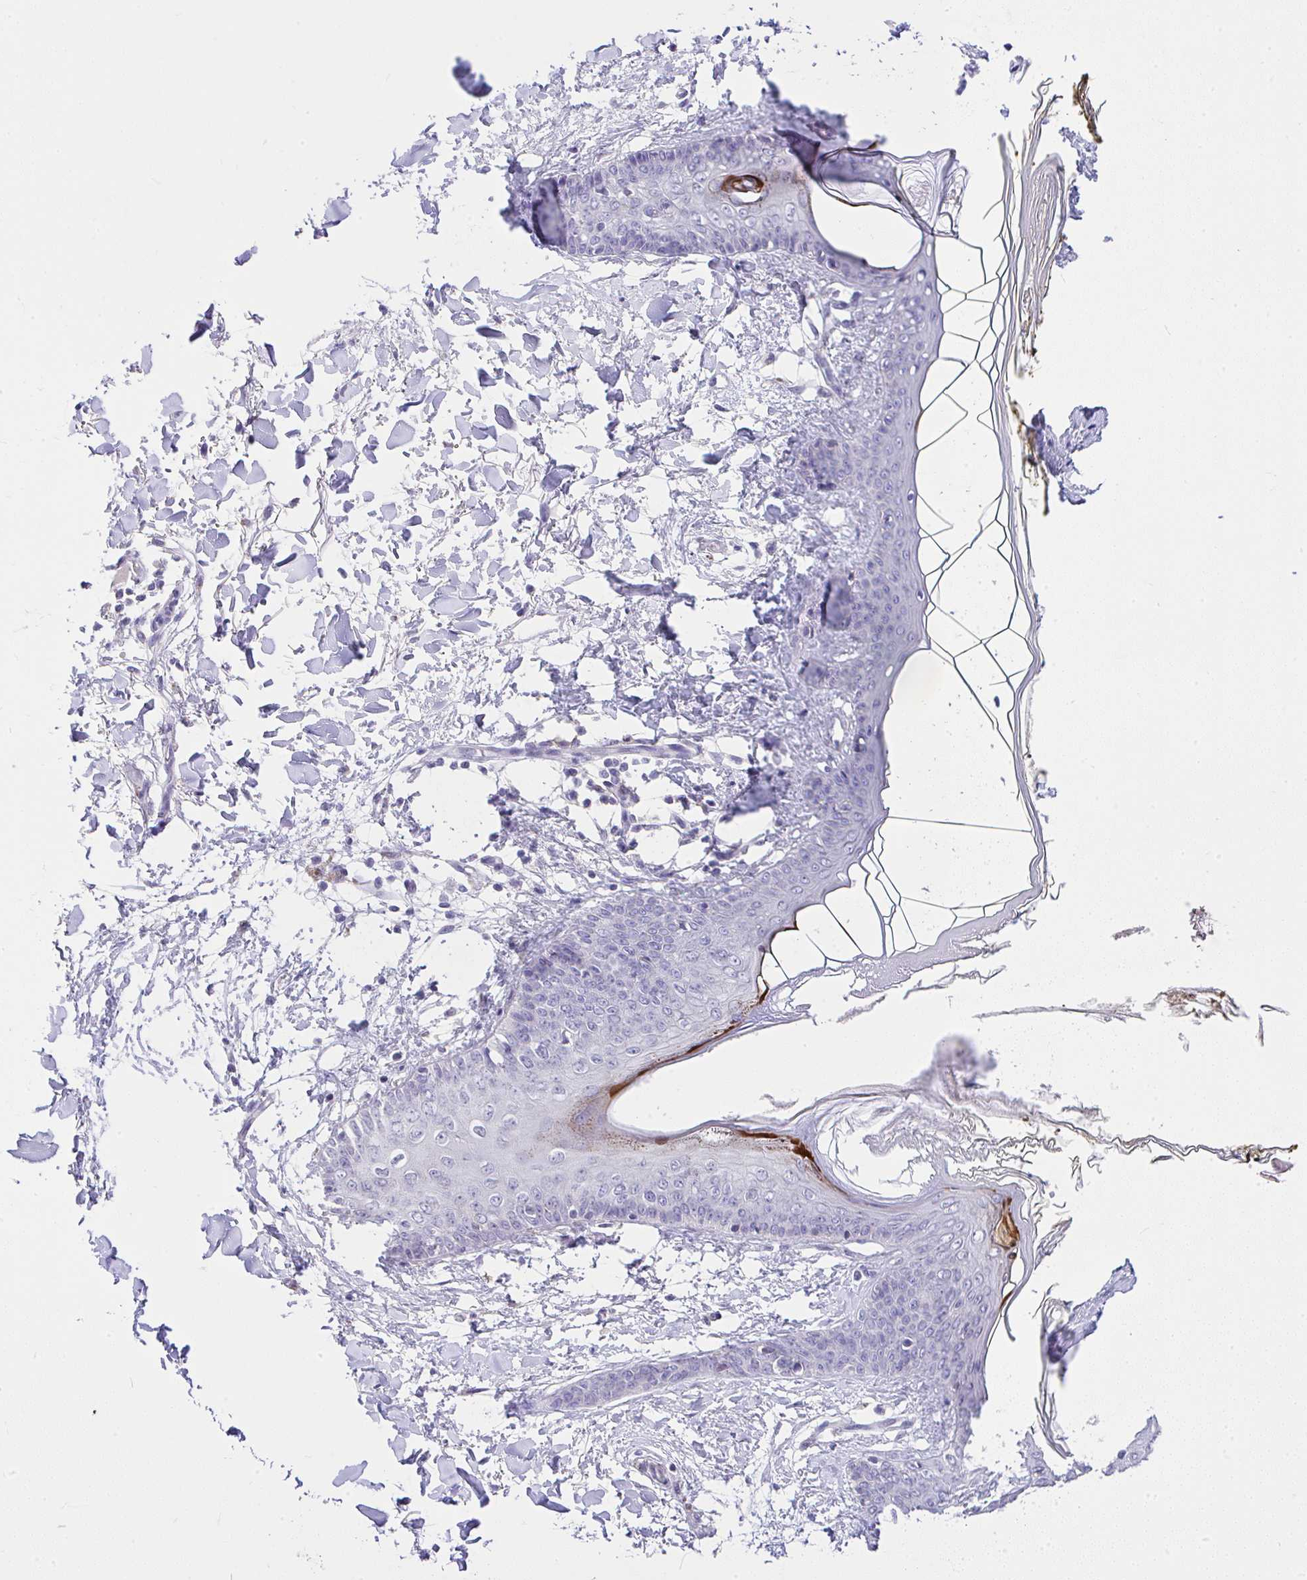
{"staining": {"intensity": "negative", "quantity": "none", "location": "none"}, "tissue": "skin", "cell_type": "Fibroblasts", "image_type": "normal", "snomed": [{"axis": "morphology", "description": "Normal tissue, NOS"}, {"axis": "topography", "description": "Skin"}], "caption": "Immunohistochemistry of benign skin reveals no expression in fibroblasts.", "gene": "CTU1", "patient": {"sex": "female", "age": 34}}